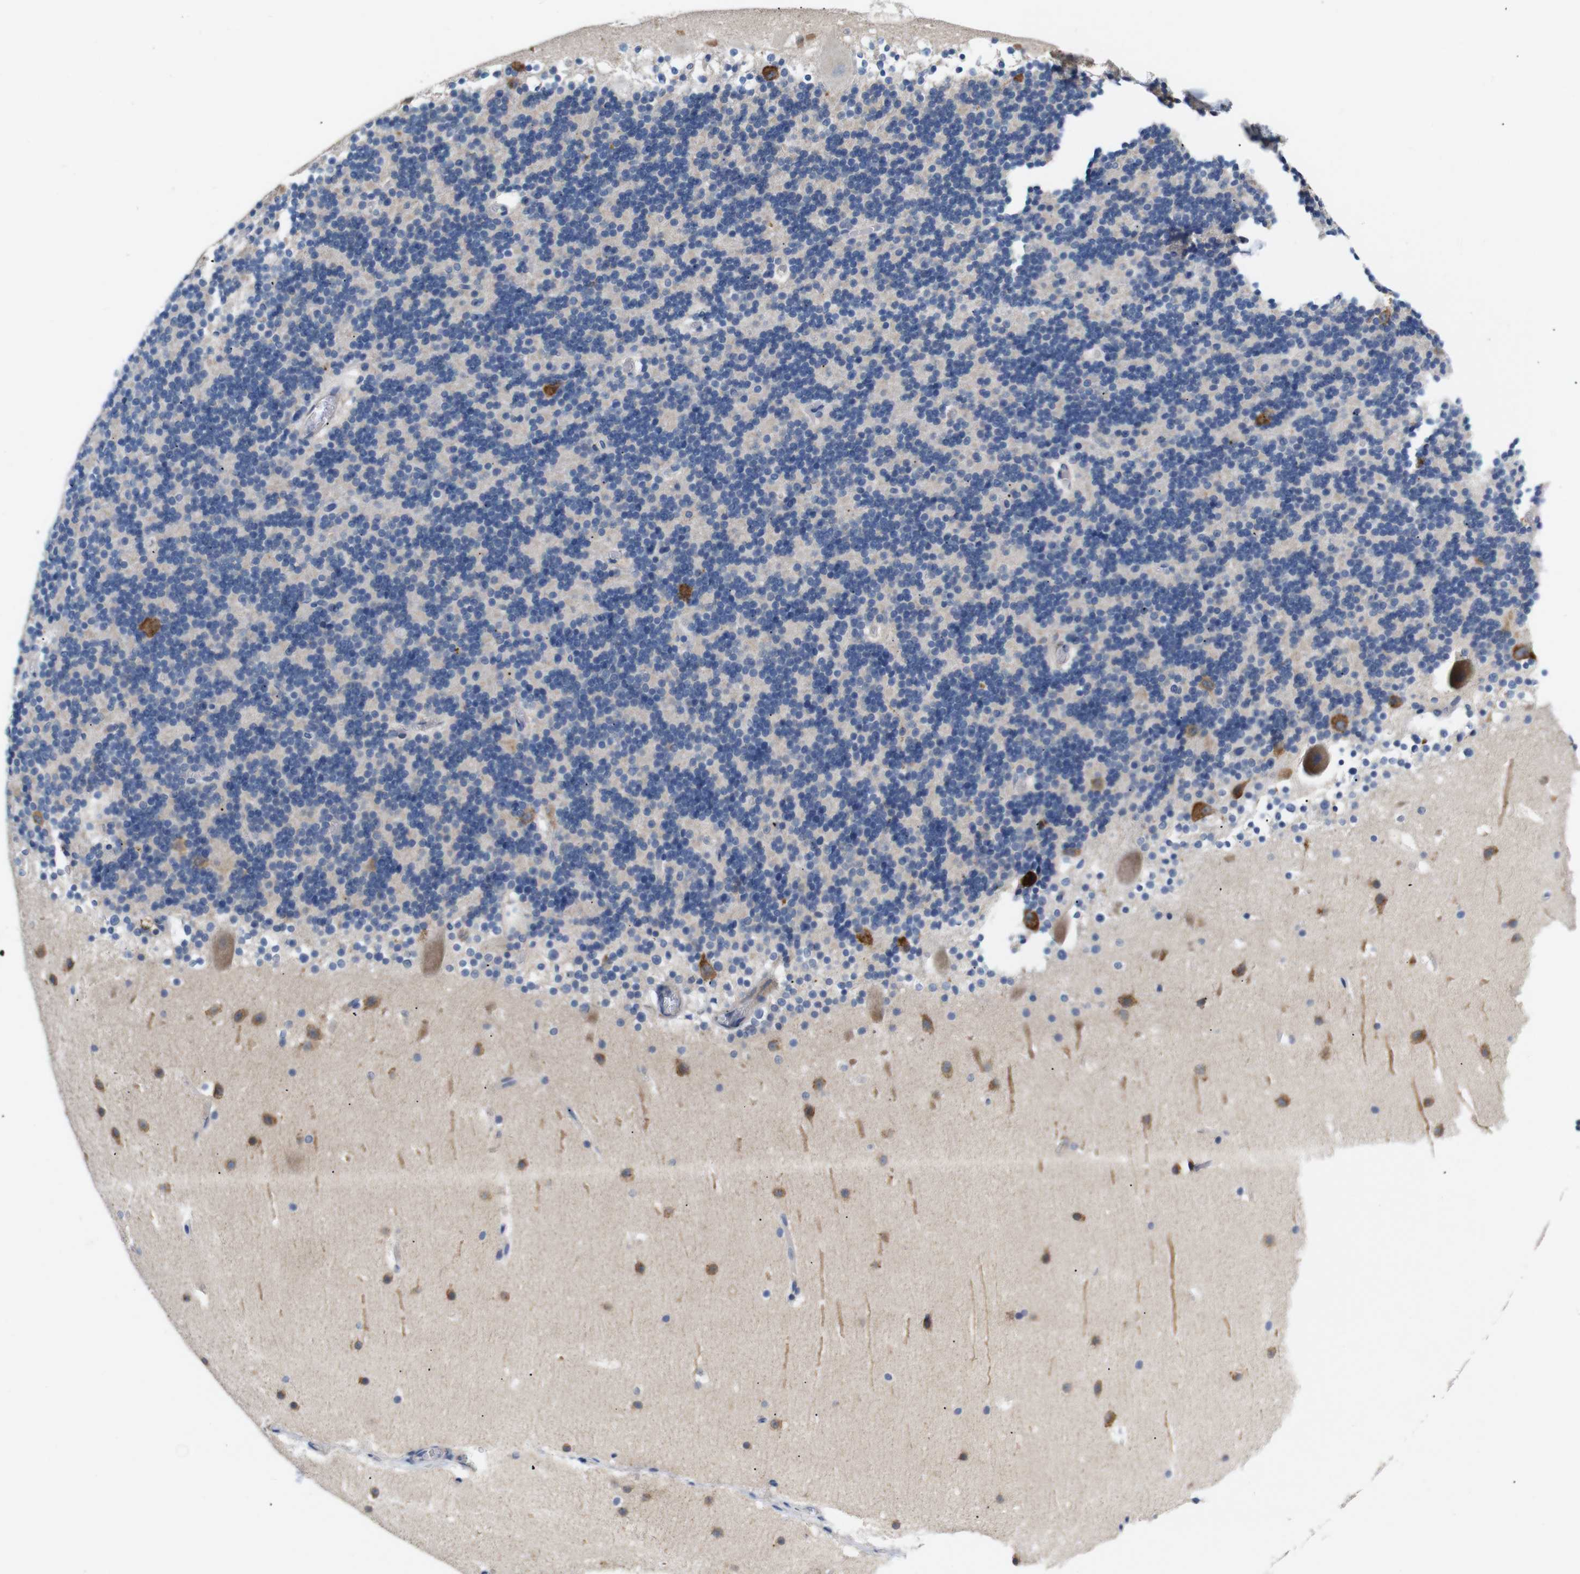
{"staining": {"intensity": "weak", "quantity": "<25%", "location": "cytoplasmic/membranous"}, "tissue": "cerebellum", "cell_type": "Cells in granular layer", "image_type": "normal", "snomed": [{"axis": "morphology", "description": "Normal tissue, NOS"}, {"axis": "topography", "description": "Cerebellum"}], "caption": "Immunohistochemistry of unremarkable human cerebellum demonstrates no positivity in cells in granular layer. Nuclei are stained in blue.", "gene": "UBE2G2", "patient": {"sex": "male", "age": 45}}